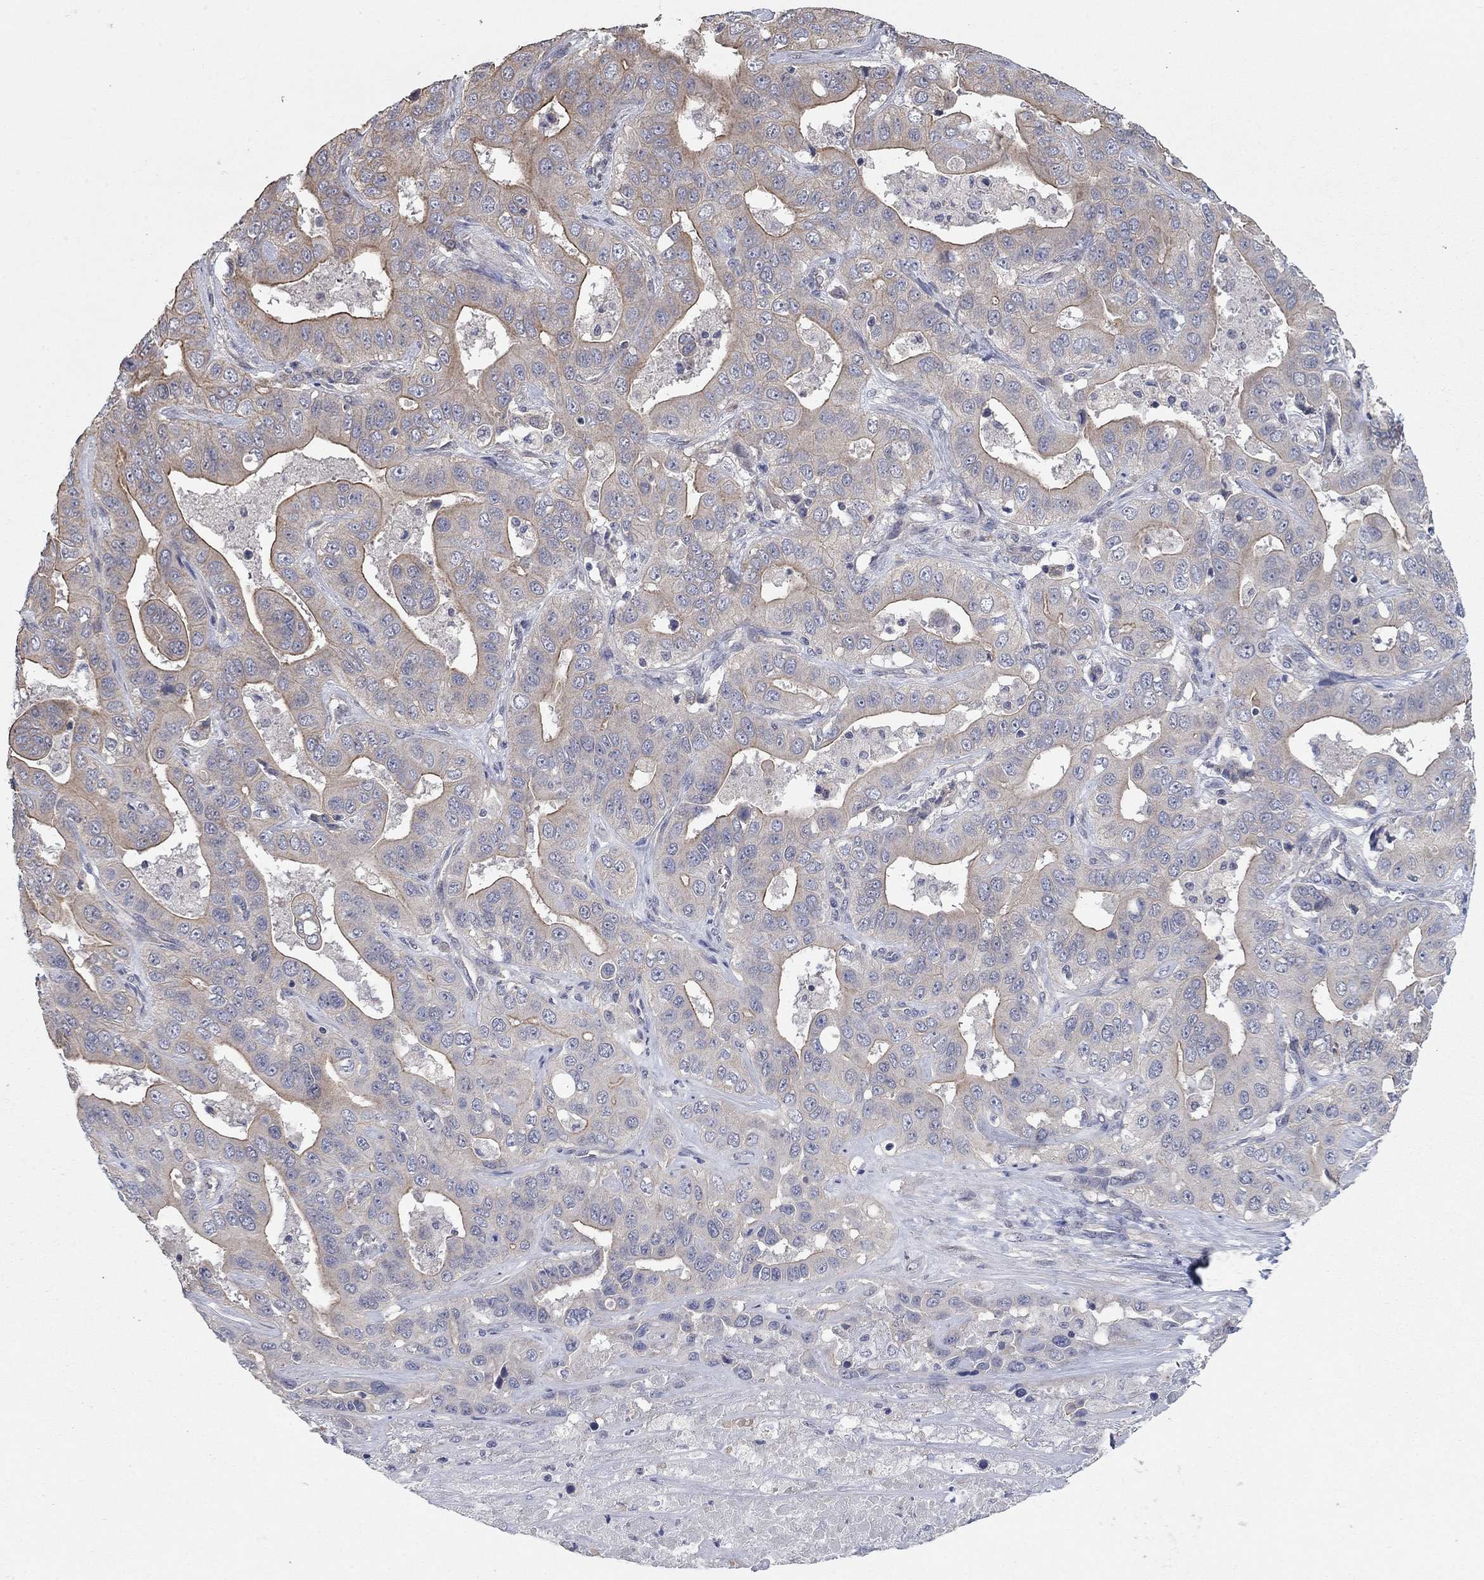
{"staining": {"intensity": "moderate", "quantity": "25%-75%", "location": "cytoplasmic/membranous"}, "tissue": "liver cancer", "cell_type": "Tumor cells", "image_type": "cancer", "snomed": [{"axis": "morphology", "description": "Cholangiocarcinoma"}, {"axis": "topography", "description": "Liver"}], "caption": "Immunohistochemical staining of human liver cancer displays medium levels of moderate cytoplasmic/membranous protein expression in about 25%-75% of tumor cells.", "gene": "WASF3", "patient": {"sex": "female", "age": 52}}